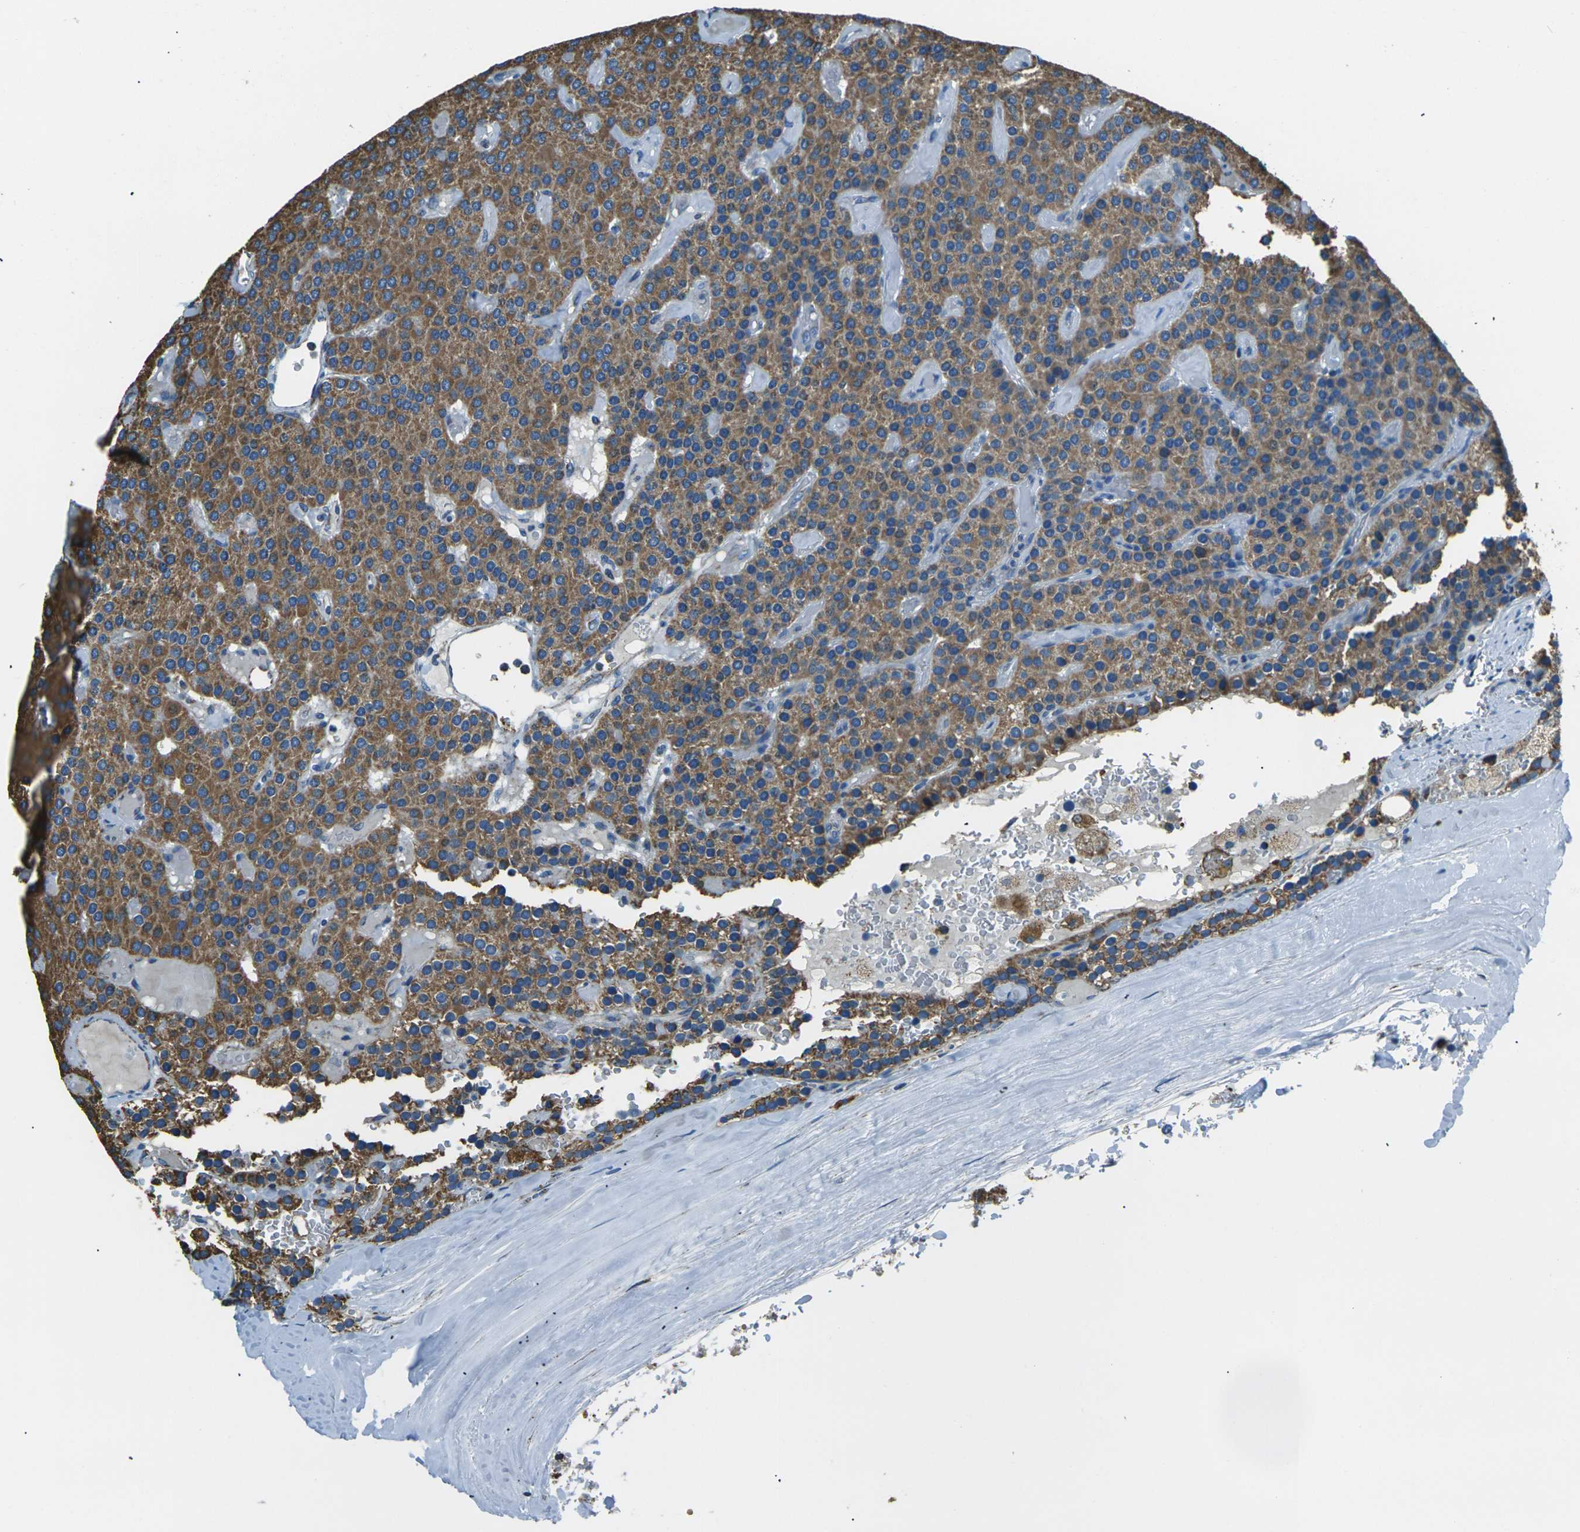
{"staining": {"intensity": "moderate", "quantity": ">75%", "location": "cytoplasmic/membranous"}, "tissue": "parathyroid gland", "cell_type": "Glandular cells", "image_type": "normal", "snomed": [{"axis": "morphology", "description": "Normal tissue, NOS"}, {"axis": "morphology", "description": "Adenoma, NOS"}, {"axis": "topography", "description": "Parathyroid gland"}], "caption": "This photomicrograph reveals IHC staining of normal parathyroid gland, with medium moderate cytoplasmic/membranous positivity in approximately >75% of glandular cells.", "gene": "IRF3", "patient": {"sex": "female", "age": 86}}